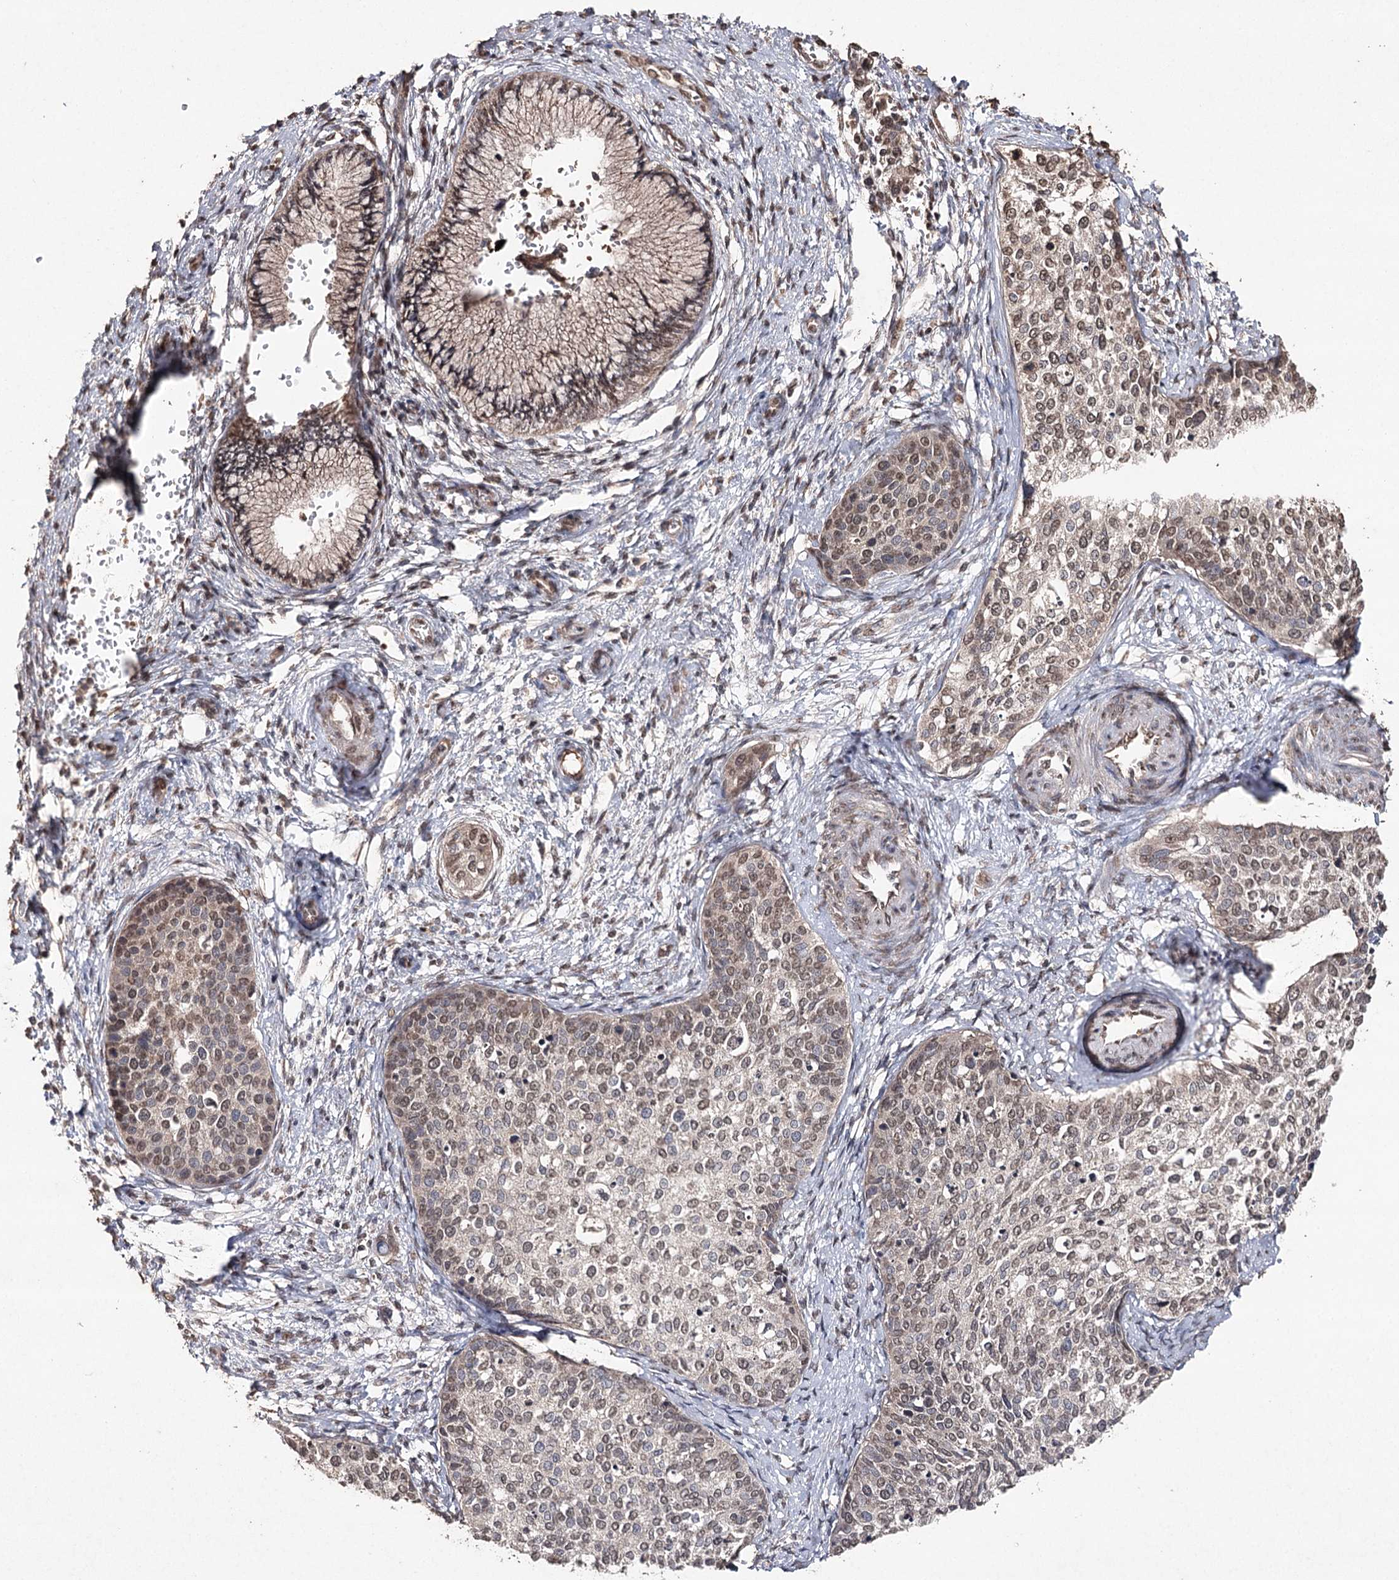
{"staining": {"intensity": "weak", "quantity": "25%-75%", "location": "nuclear"}, "tissue": "cervical cancer", "cell_type": "Tumor cells", "image_type": "cancer", "snomed": [{"axis": "morphology", "description": "Squamous cell carcinoma, NOS"}, {"axis": "topography", "description": "Cervix"}], "caption": "This histopathology image shows cervical squamous cell carcinoma stained with IHC to label a protein in brown. The nuclear of tumor cells show weak positivity for the protein. Nuclei are counter-stained blue.", "gene": "ATG14", "patient": {"sex": "female", "age": 37}}